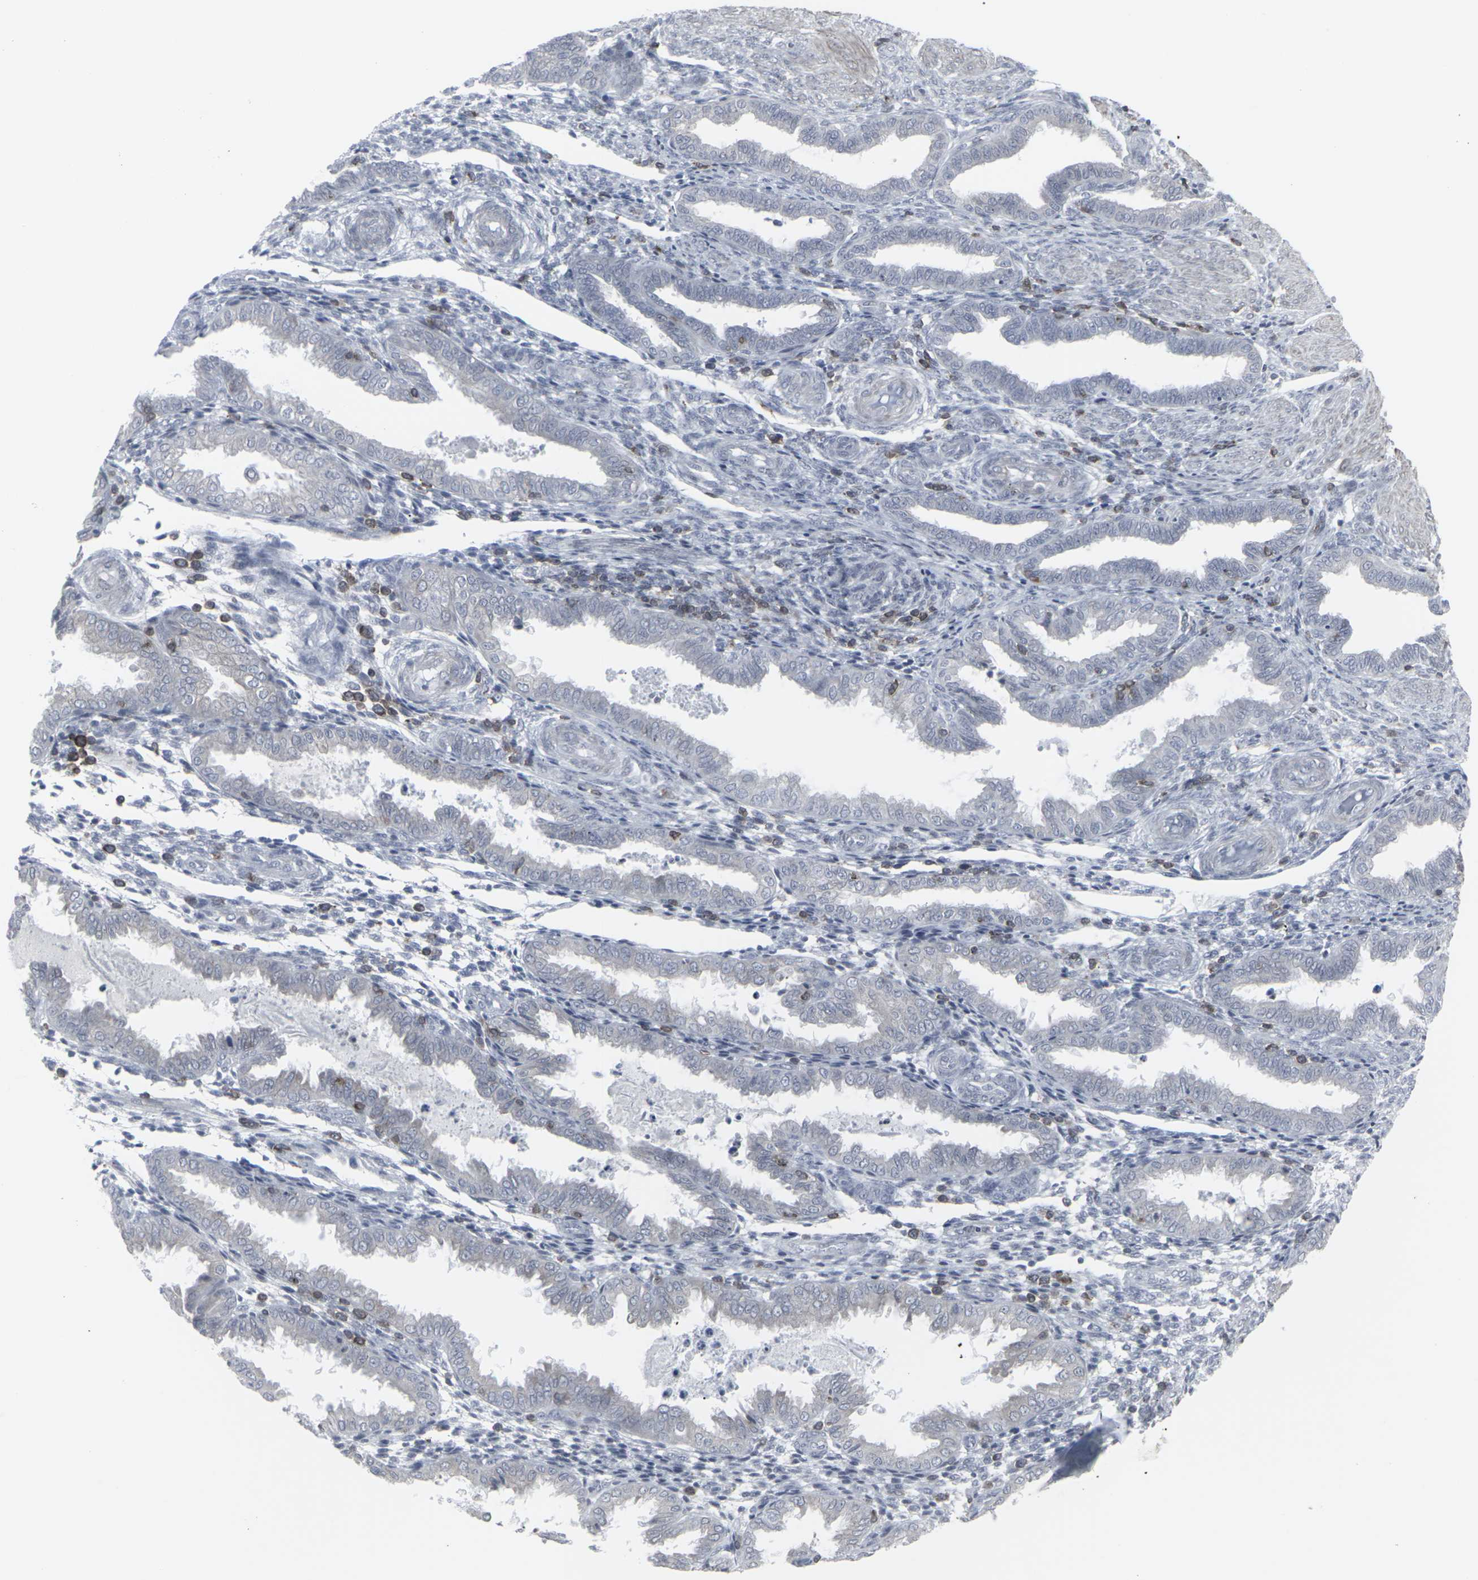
{"staining": {"intensity": "negative", "quantity": "none", "location": "none"}, "tissue": "endometrium", "cell_type": "Cells in endometrial stroma", "image_type": "normal", "snomed": [{"axis": "morphology", "description": "Normal tissue, NOS"}, {"axis": "topography", "description": "Endometrium"}], "caption": "The photomicrograph reveals no staining of cells in endometrial stroma in benign endometrium.", "gene": "APOBEC2", "patient": {"sex": "female", "age": 33}}